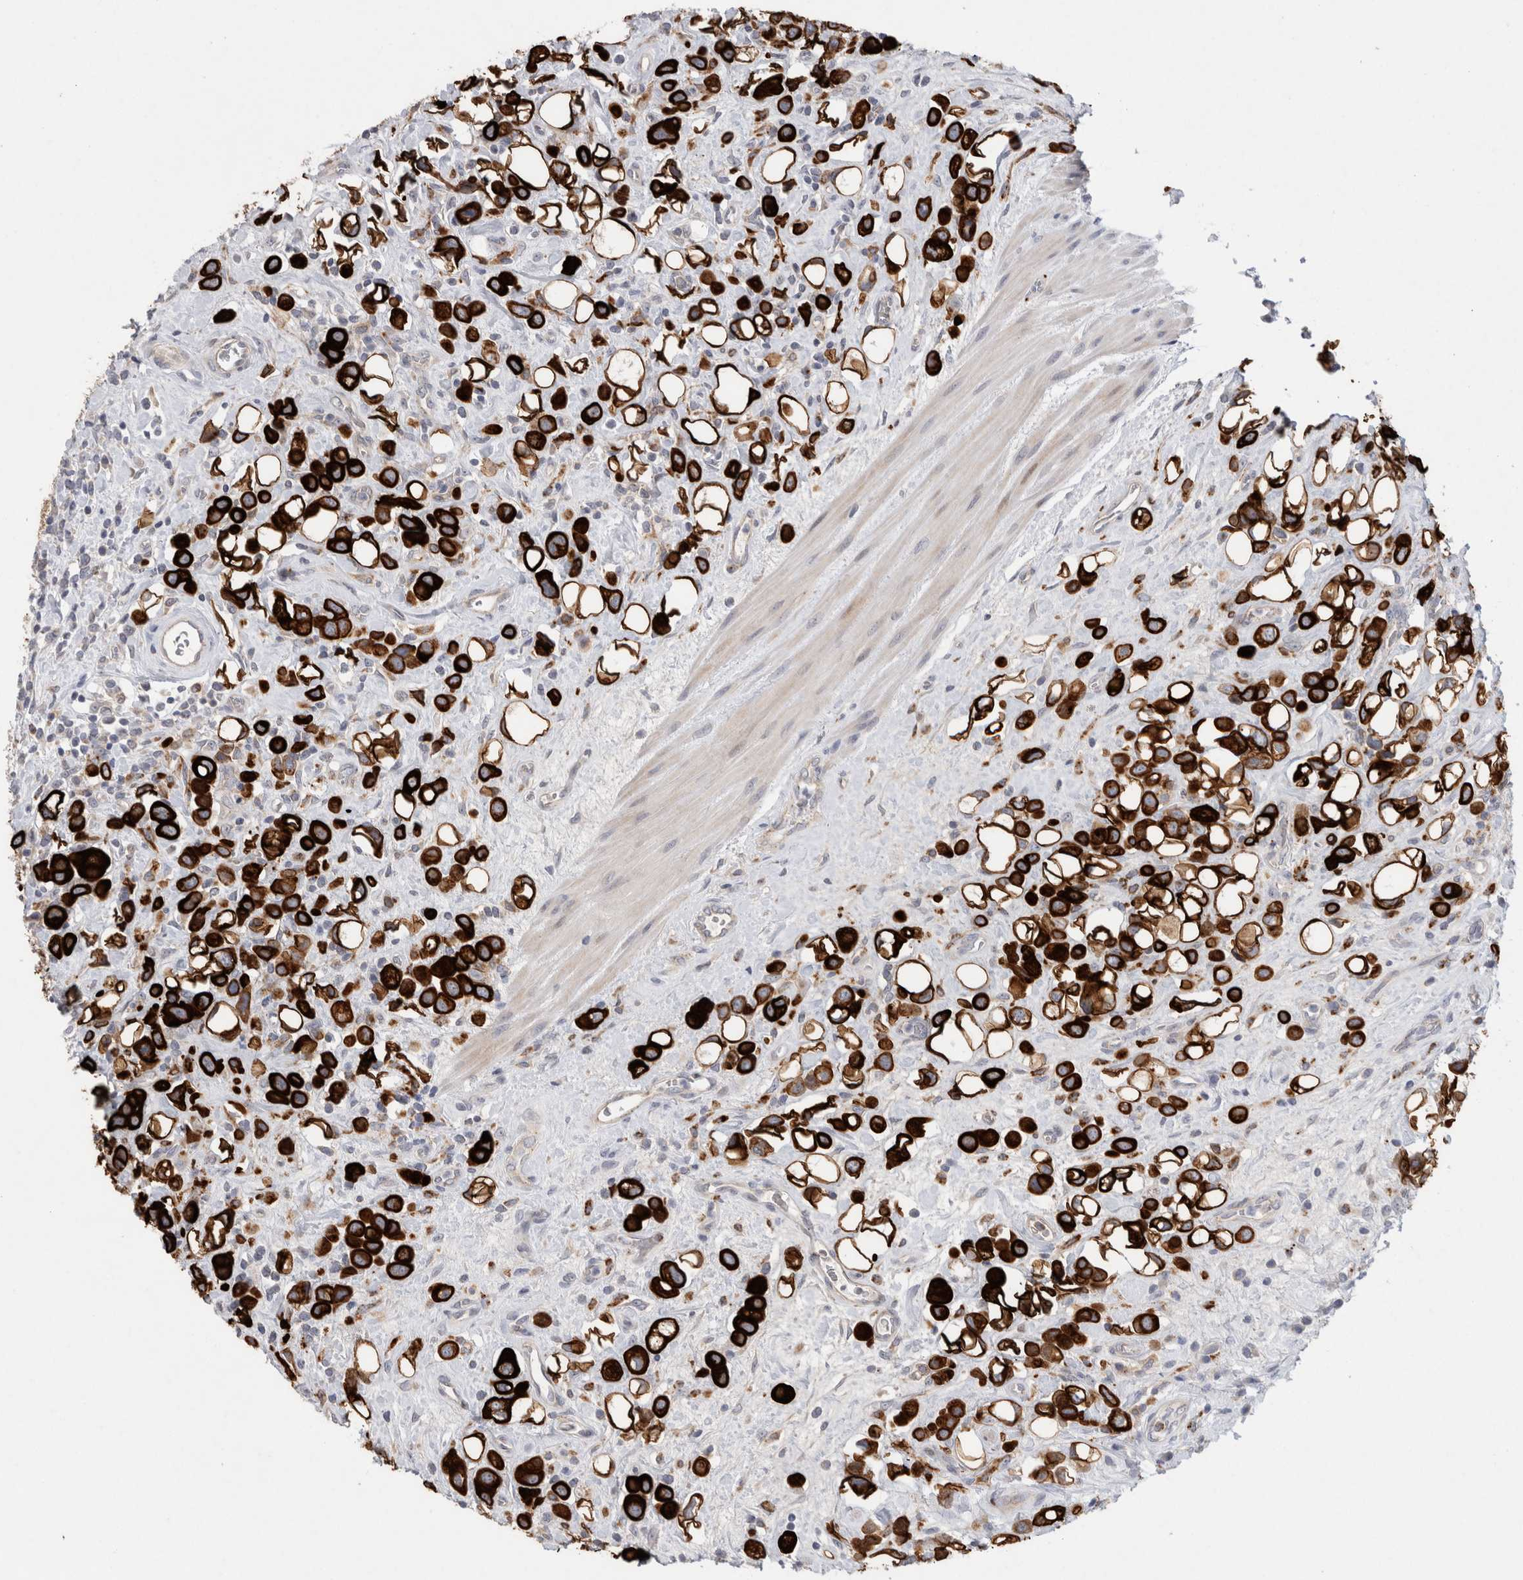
{"staining": {"intensity": "strong", "quantity": ">75%", "location": "cytoplasmic/membranous"}, "tissue": "urothelial cancer", "cell_type": "Tumor cells", "image_type": "cancer", "snomed": [{"axis": "morphology", "description": "Urothelial carcinoma, High grade"}, {"axis": "topography", "description": "Urinary bladder"}], "caption": "Immunohistochemical staining of human urothelial cancer demonstrates high levels of strong cytoplasmic/membranous protein expression in approximately >75% of tumor cells.", "gene": "GAA", "patient": {"sex": "male", "age": 50}}